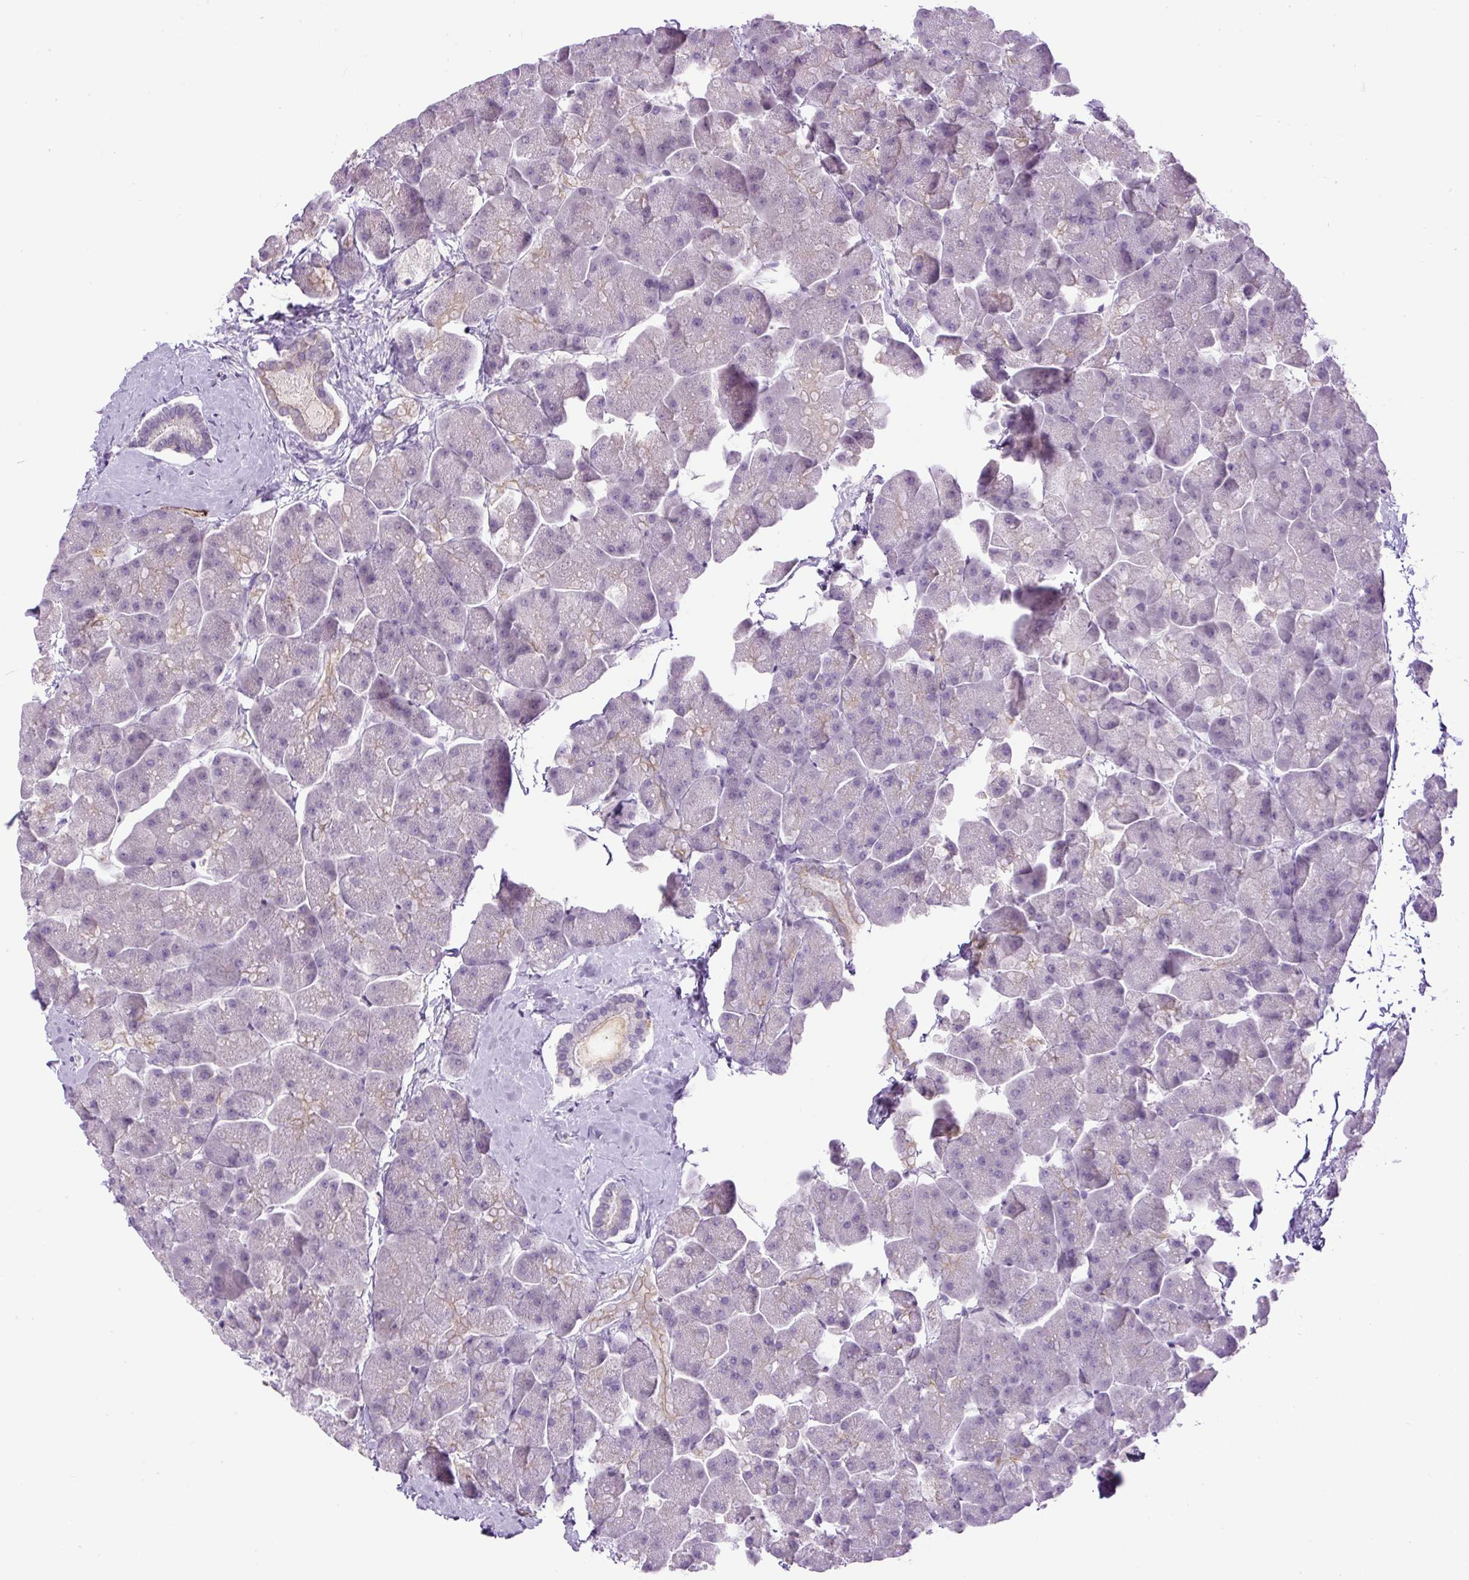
{"staining": {"intensity": "negative", "quantity": "none", "location": "none"}, "tissue": "pancreas", "cell_type": "Exocrine glandular cells", "image_type": "normal", "snomed": [{"axis": "morphology", "description": "Normal tissue, NOS"}, {"axis": "topography", "description": "Pancreas"}, {"axis": "topography", "description": "Peripheral nerve tissue"}], "caption": "Photomicrograph shows no protein expression in exocrine glandular cells of normal pancreas.", "gene": "LEFTY1", "patient": {"sex": "male", "age": 54}}